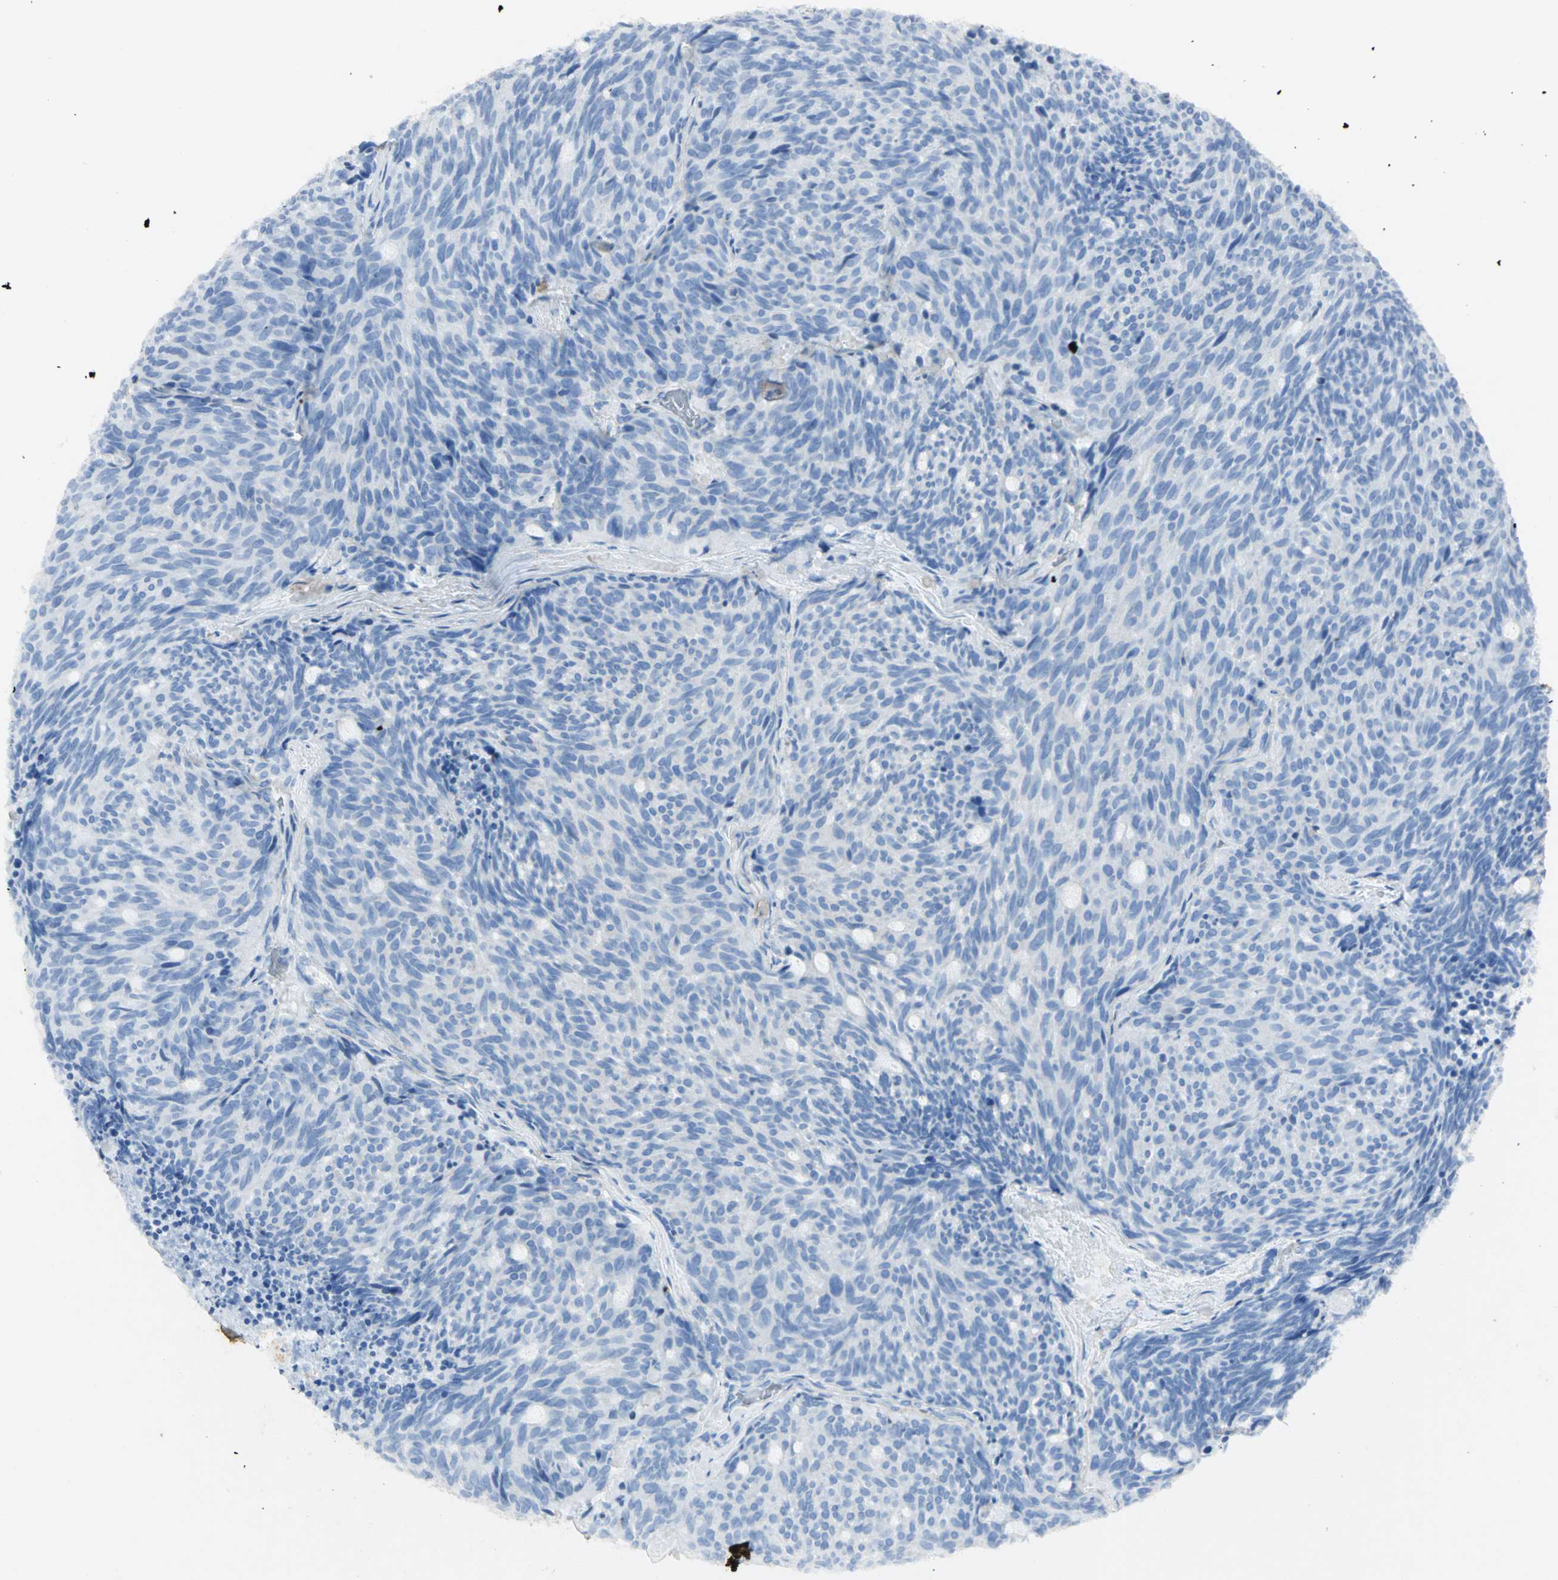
{"staining": {"intensity": "moderate", "quantity": "25%-75%", "location": "cytoplasmic/membranous"}, "tissue": "carcinoid", "cell_type": "Tumor cells", "image_type": "cancer", "snomed": [{"axis": "morphology", "description": "Carcinoid, malignant, NOS"}, {"axis": "topography", "description": "Pancreas"}], "caption": "Human malignant carcinoid stained with a protein marker demonstrates moderate staining in tumor cells.", "gene": "ASB9", "patient": {"sex": "female", "age": 54}}